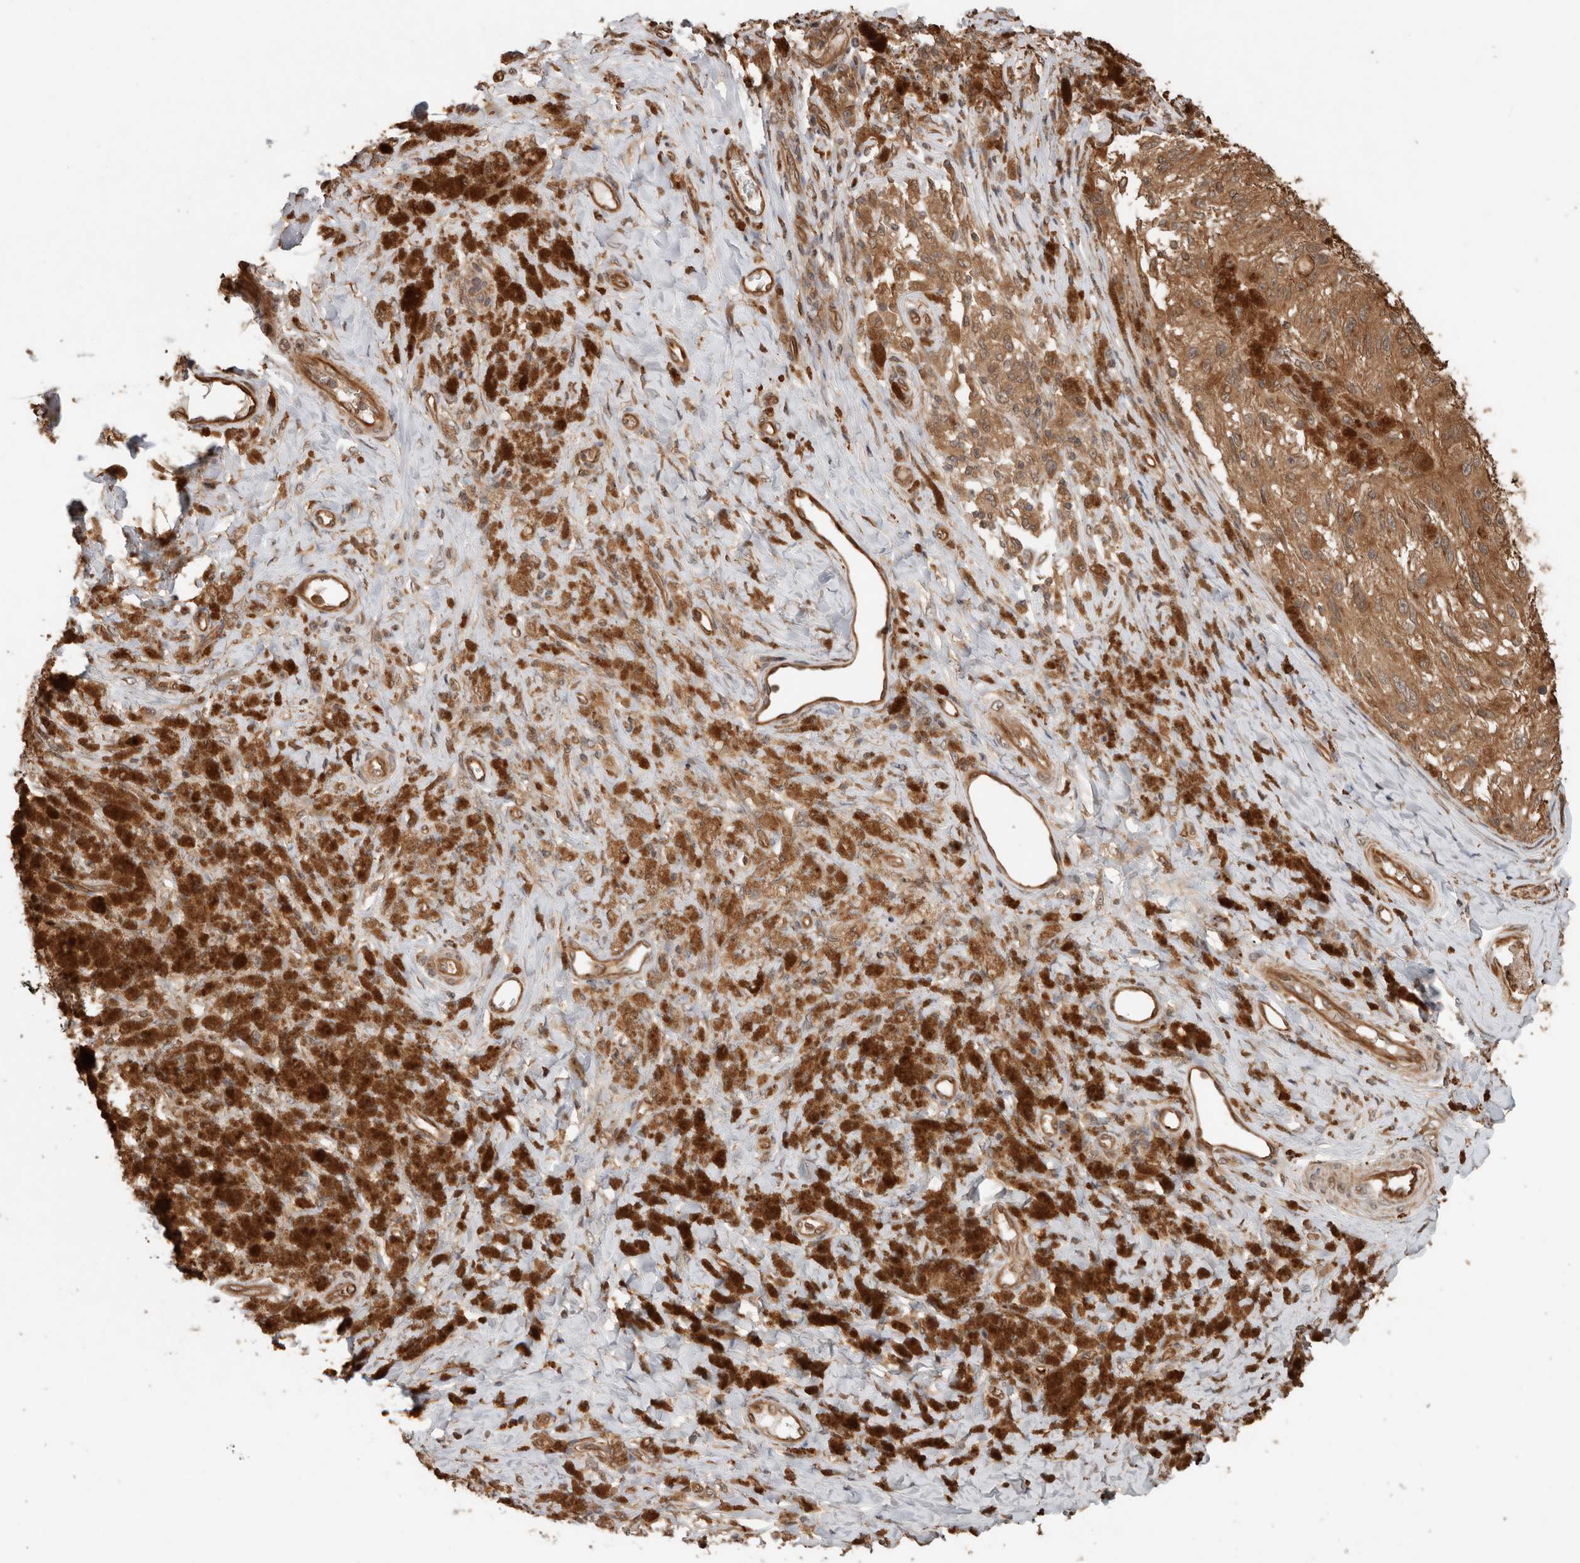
{"staining": {"intensity": "moderate", "quantity": ">75%", "location": "cytoplasmic/membranous"}, "tissue": "melanoma", "cell_type": "Tumor cells", "image_type": "cancer", "snomed": [{"axis": "morphology", "description": "Malignant melanoma, NOS"}, {"axis": "topography", "description": "Skin"}], "caption": "Tumor cells show medium levels of moderate cytoplasmic/membranous staining in approximately >75% of cells in melanoma.", "gene": "OTUD6B", "patient": {"sex": "female", "age": 73}}